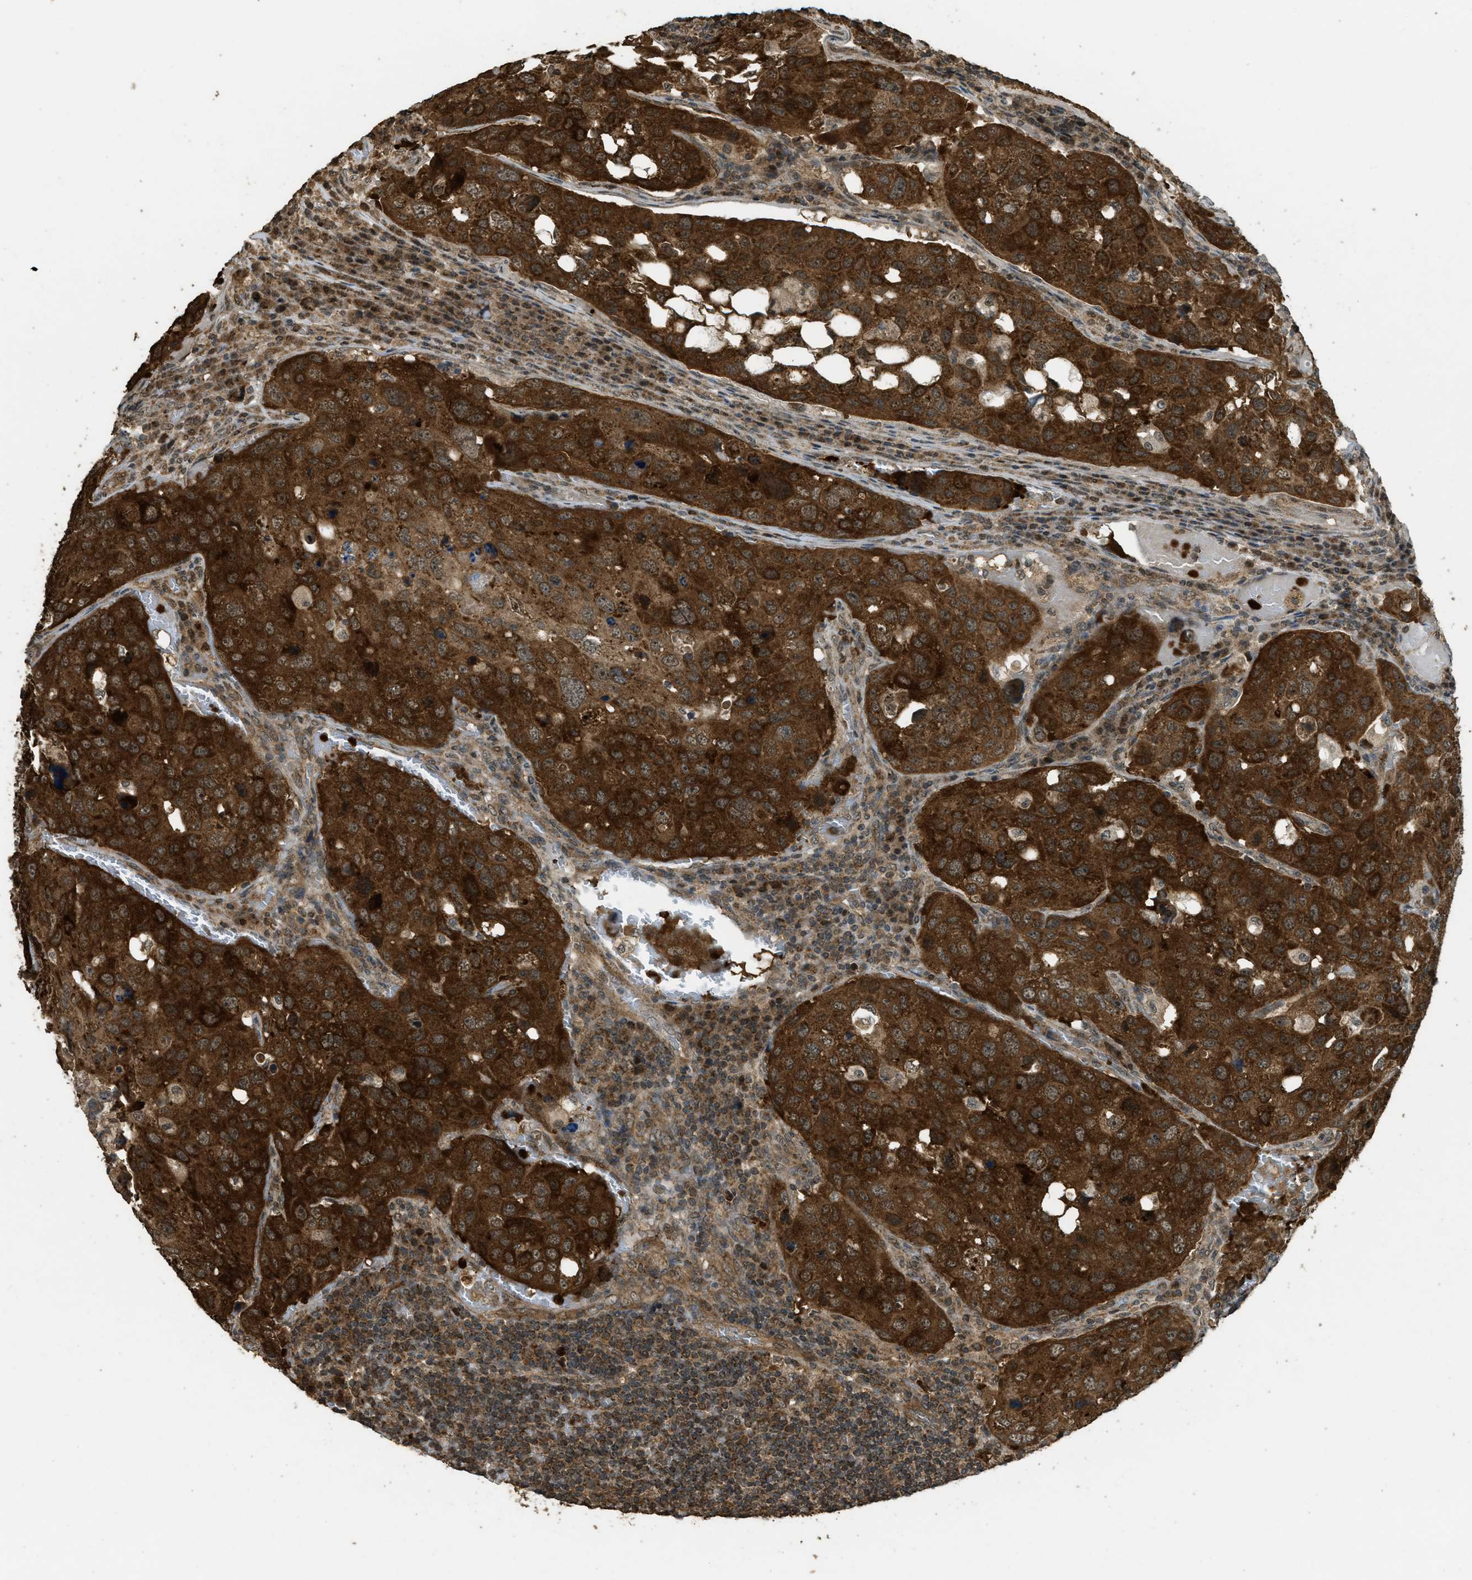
{"staining": {"intensity": "strong", "quantity": ">75%", "location": "cytoplasmic/membranous"}, "tissue": "urothelial cancer", "cell_type": "Tumor cells", "image_type": "cancer", "snomed": [{"axis": "morphology", "description": "Urothelial carcinoma, High grade"}, {"axis": "topography", "description": "Lymph node"}, {"axis": "topography", "description": "Urinary bladder"}], "caption": "High-power microscopy captured an immunohistochemistry (IHC) image of high-grade urothelial carcinoma, revealing strong cytoplasmic/membranous staining in approximately >75% of tumor cells. (DAB IHC with brightfield microscopy, high magnification).", "gene": "CTPS1", "patient": {"sex": "male", "age": 51}}